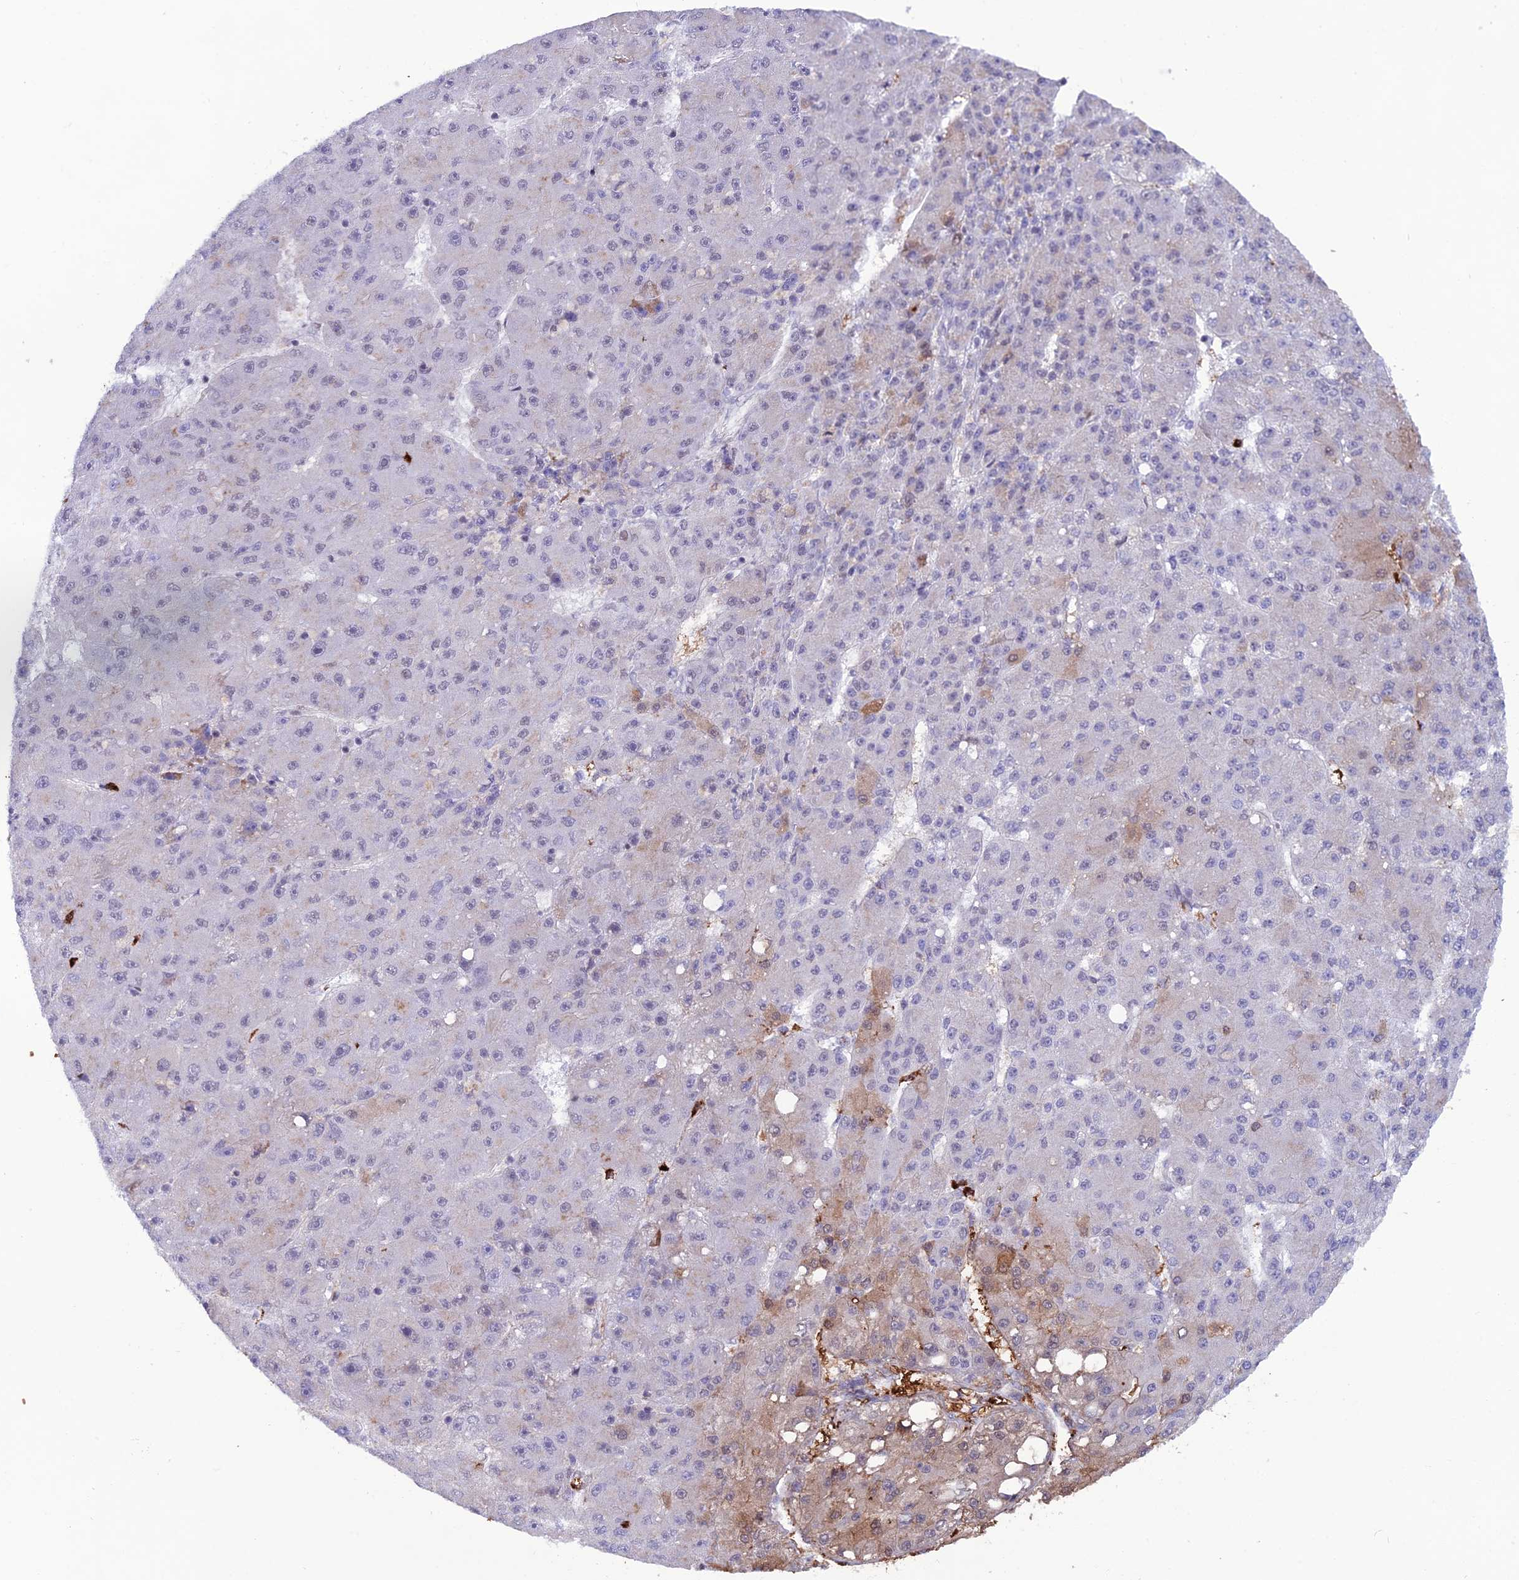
{"staining": {"intensity": "weak", "quantity": "<25%", "location": "cytoplasmic/membranous"}, "tissue": "liver cancer", "cell_type": "Tumor cells", "image_type": "cancer", "snomed": [{"axis": "morphology", "description": "Carcinoma, Hepatocellular, NOS"}, {"axis": "topography", "description": "Liver"}], "caption": "DAB (3,3'-diaminobenzidine) immunohistochemical staining of human liver hepatocellular carcinoma exhibits no significant positivity in tumor cells. (DAB immunohistochemistry, high magnification).", "gene": "COL6A6", "patient": {"sex": "male", "age": 67}}